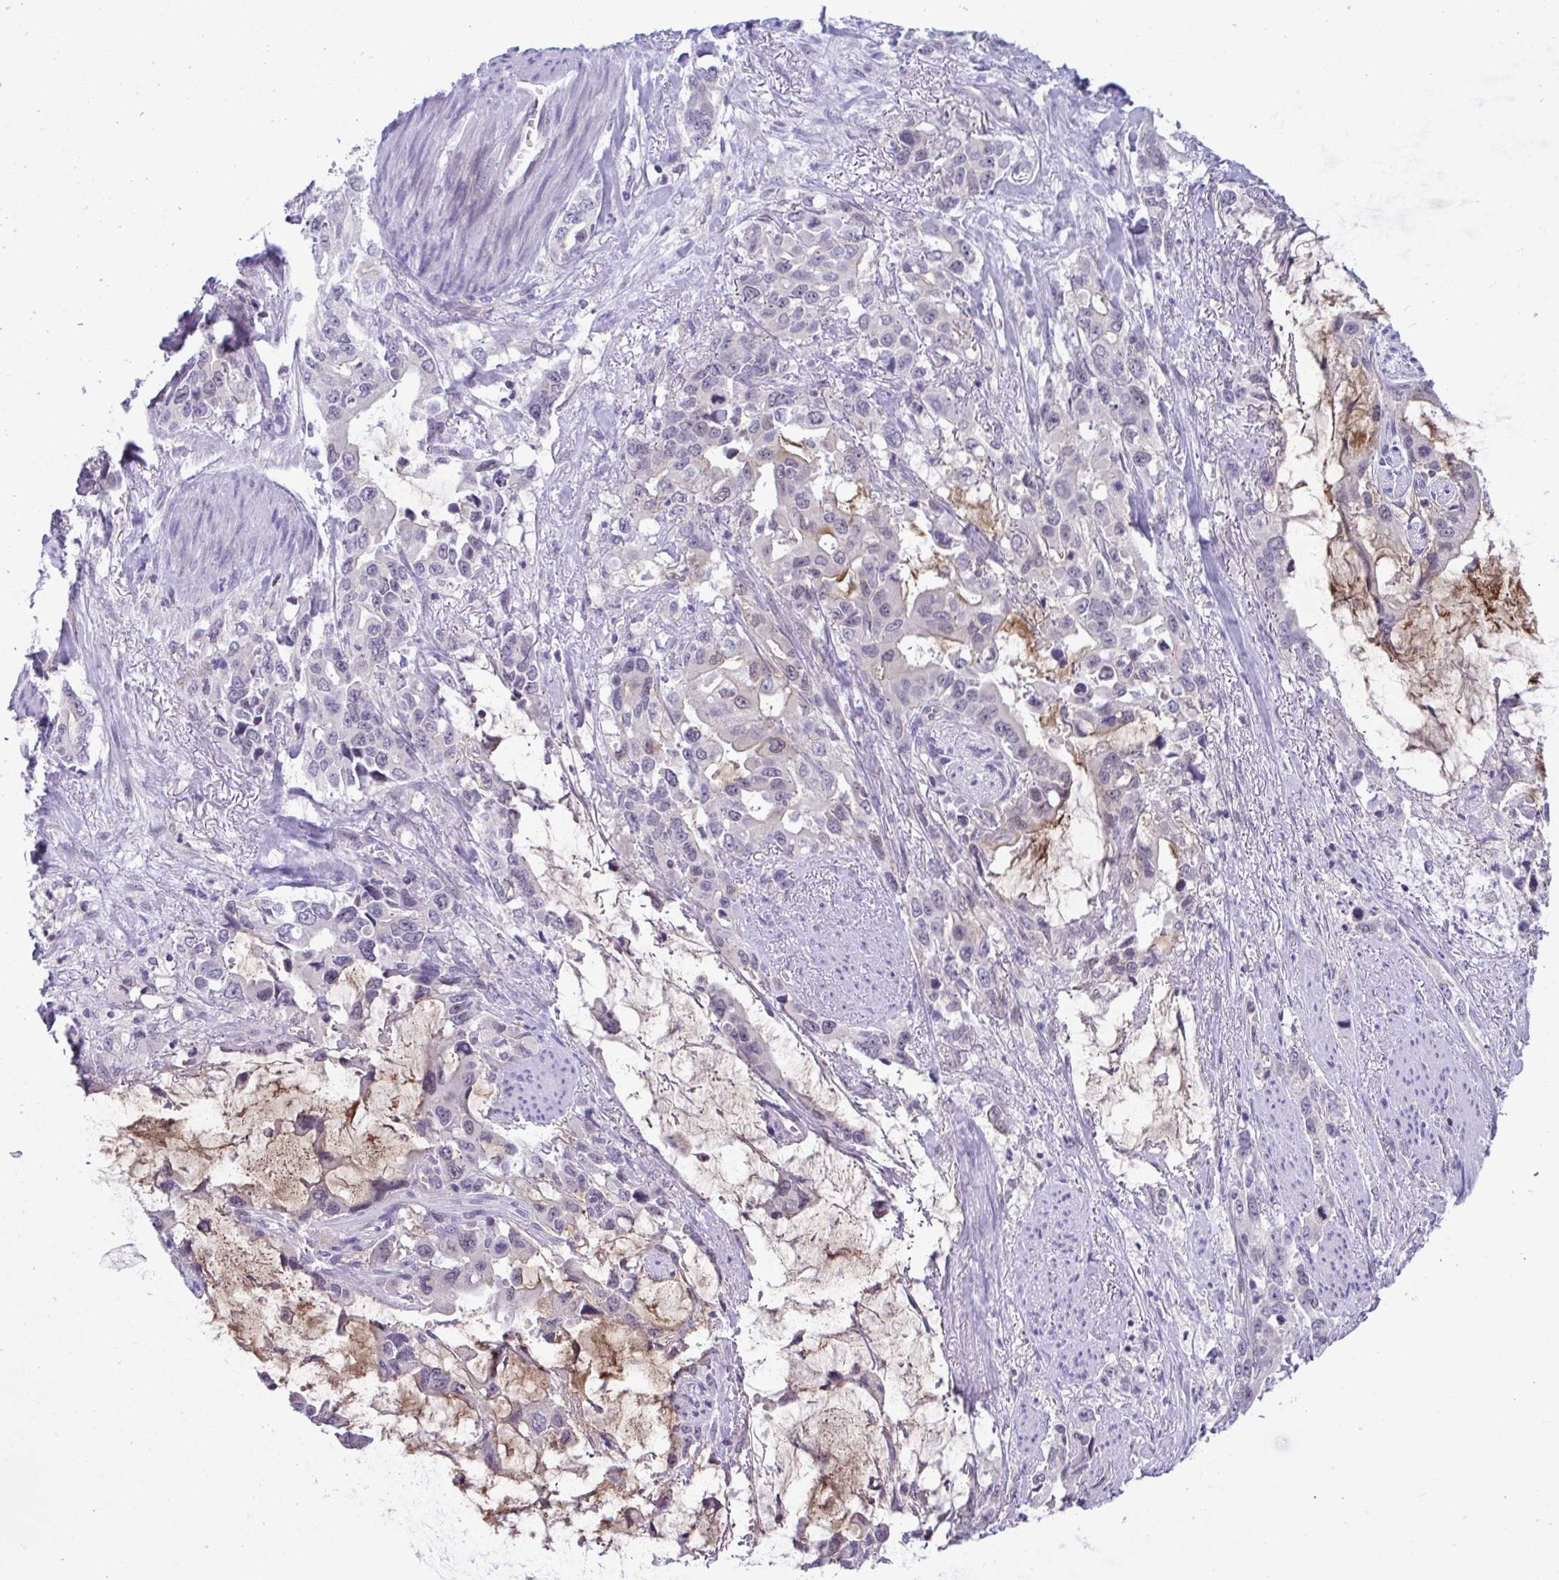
{"staining": {"intensity": "negative", "quantity": "none", "location": "none"}, "tissue": "stomach cancer", "cell_type": "Tumor cells", "image_type": "cancer", "snomed": [{"axis": "morphology", "description": "Adenocarcinoma, NOS"}, {"axis": "topography", "description": "Stomach, upper"}], "caption": "The micrograph shows no significant expression in tumor cells of stomach cancer (adenocarcinoma). (DAB immunohistochemistry, high magnification).", "gene": "SNX11", "patient": {"sex": "male", "age": 85}}